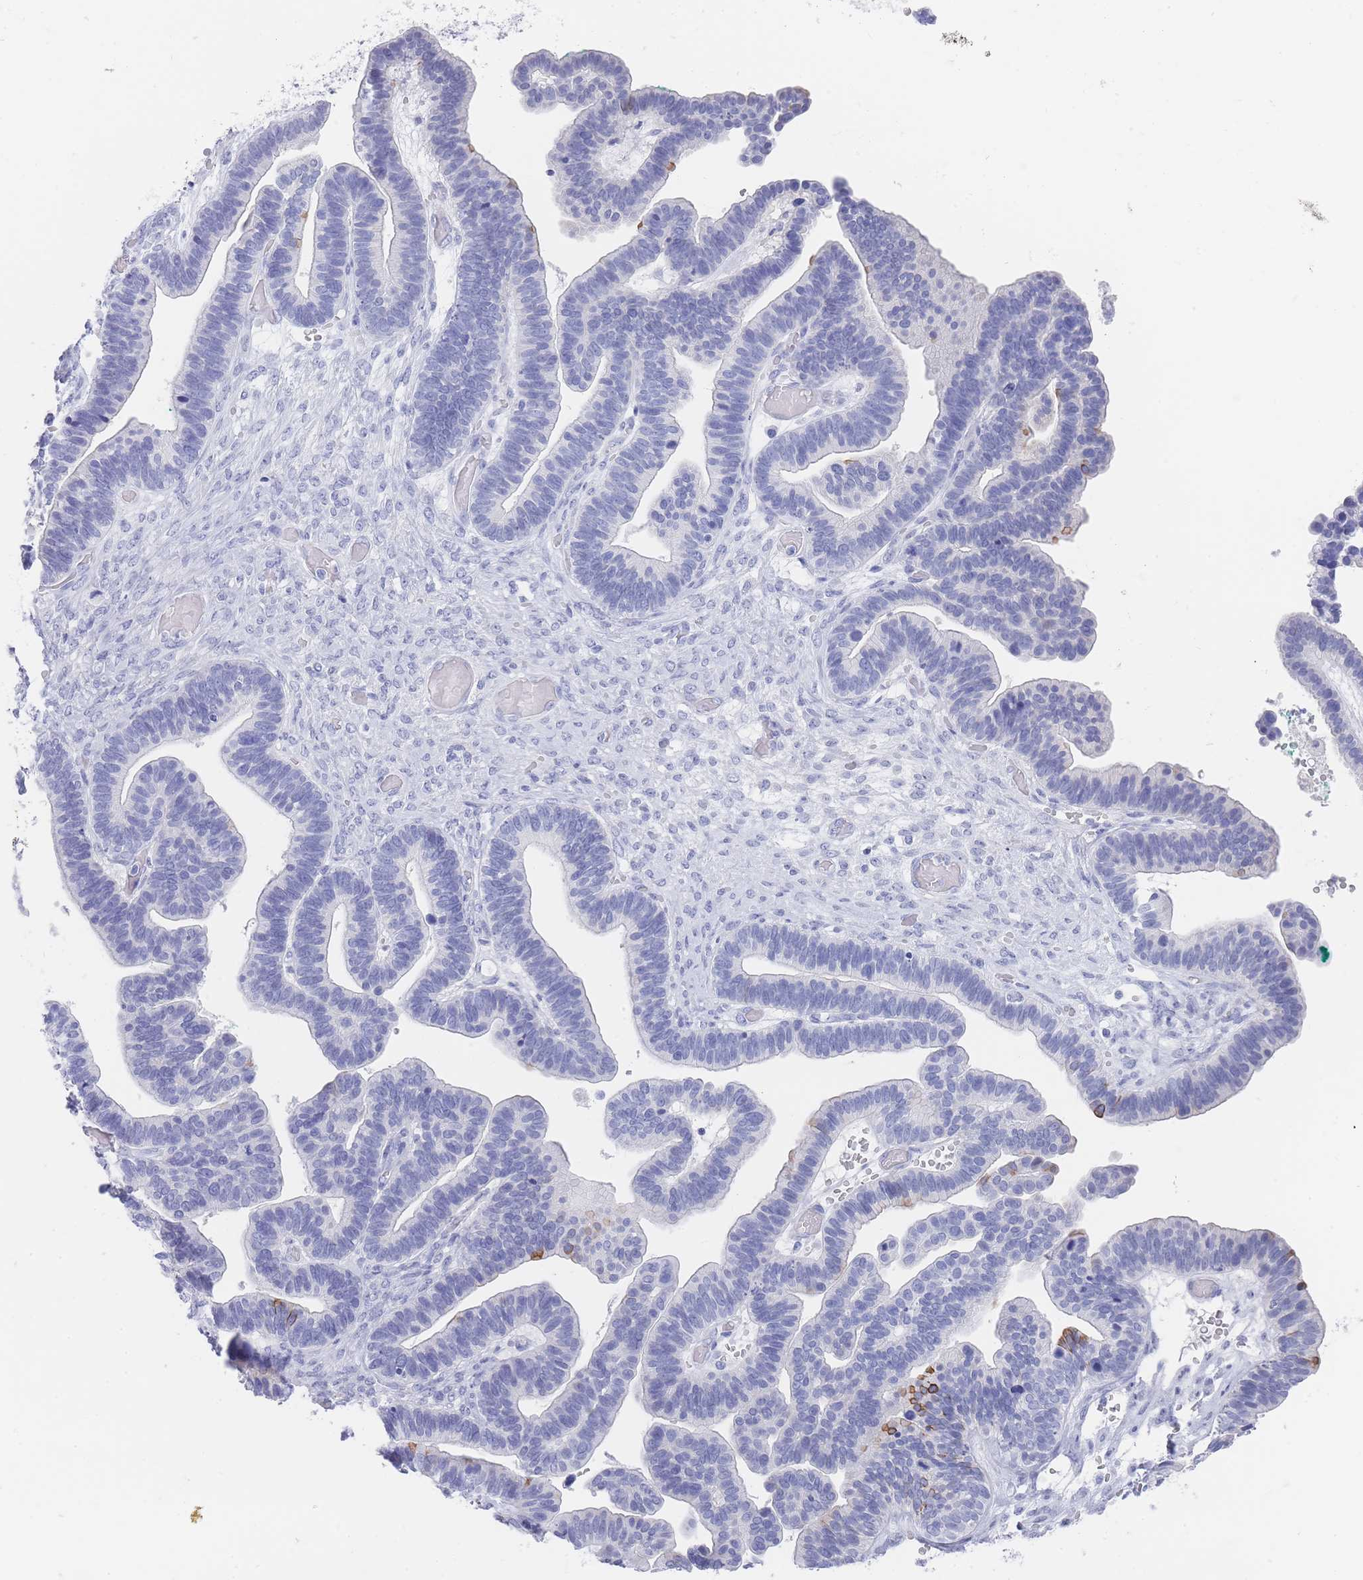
{"staining": {"intensity": "negative", "quantity": "none", "location": "none"}, "tissue": "ovarian cancer", "cell_type": "Tumor cells", "image_type": "cancer", "snomed": [{"axis": "morphology", "description": "Cystadenocarcinoma, serous, NOS"}, {"axis": "topography", "description": "Ovary"}], "caption": "IHC image of neoplastic tissue: serous cystadenocarcinoma (ovarian) stained with DAB displays no significant protein positivity in tumor cells.", "gene": "RAB2B", "patient": {"sex": "female", "age": 56}}